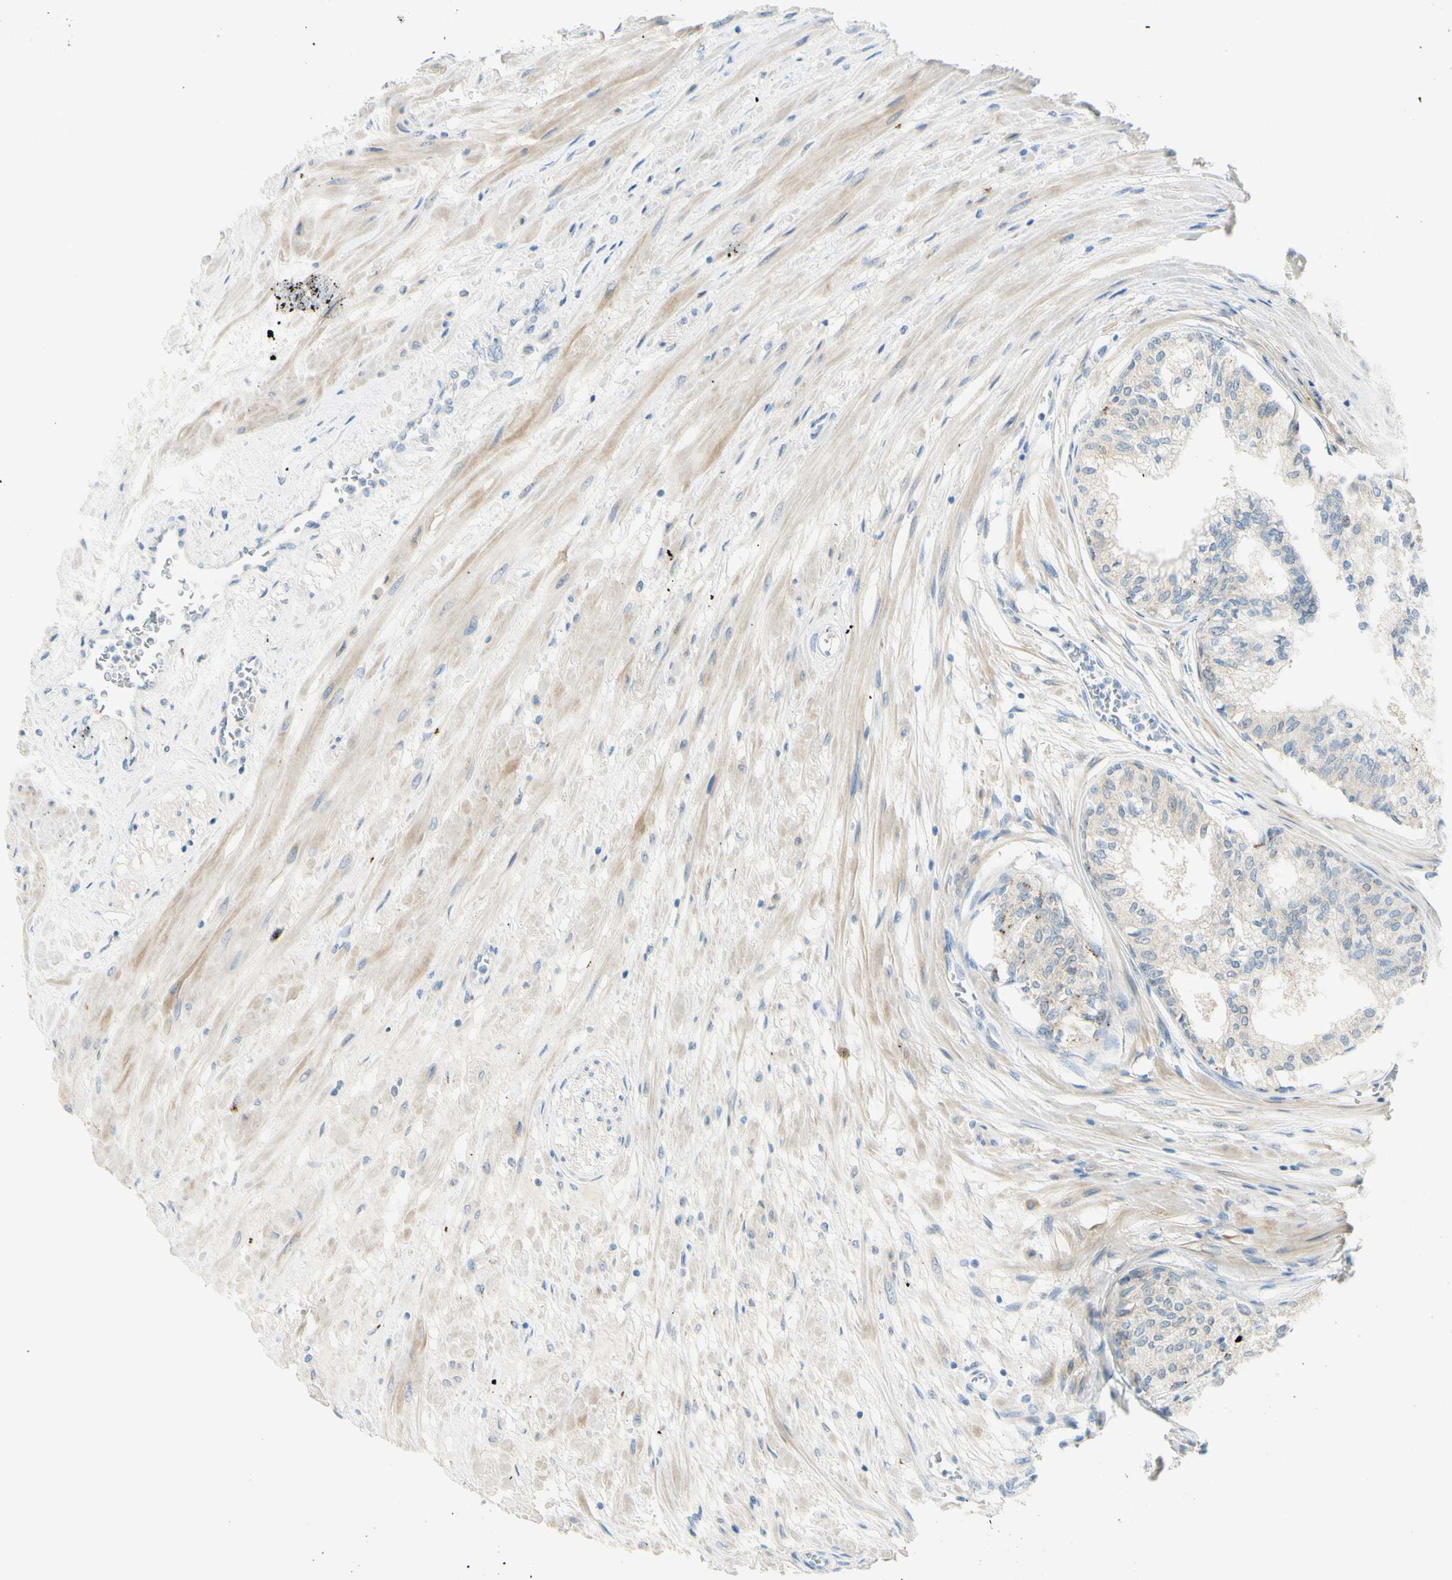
{"staining": {"intensity": "weak", "quantity": "25%-75%", "location": "cytoplasmic/membranous"}, "tissue": "prostate", "cell_type": "Glandular cells", "image_type": "normal", "snomed": [{"axis": "morphology", "description": "Normal tissue, NOS"}, {"axis": "topography", "description": "Prostate"}, {"axis": "topography", "description": "Seminal veicle"}], "caption": "Protein staining exhibits weak cytoplasmic/membranous positivity in approximately 25%-75% of glandular cells in normal prostate. (DAB (3,3'-diaminobenzidine) = brown stain, brightfield microscopy at high magnification).", "gene": "GALNT5", "patient": {"sex": "male", "age": 60}}